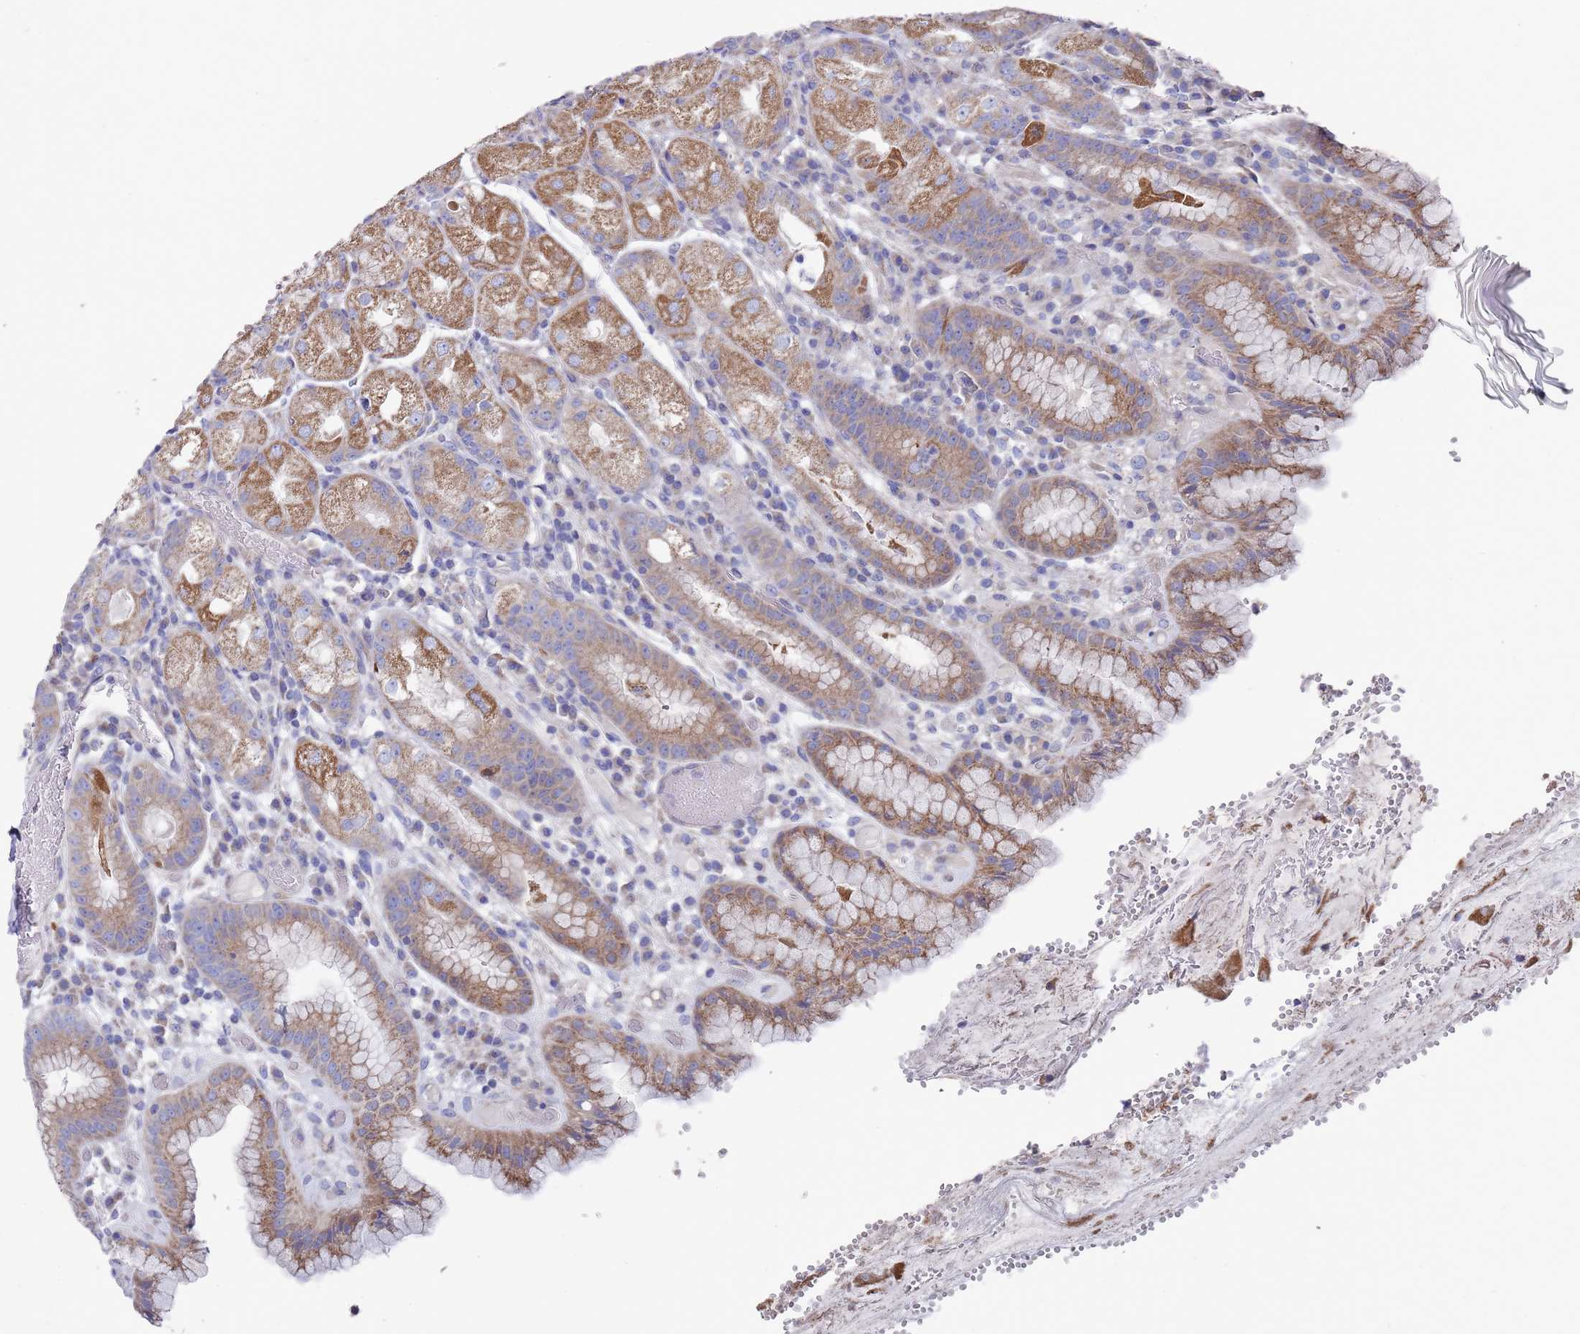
{"staining": {"intensity": "moderate", "quantity": ">75%", "location": "cytoplasmic/membranous"}, "tissue": "stomach", "cell_type": "Glandular cells", "image_type": "normal", "snomed": [{"axis": "morphology", "description": "Normal tissue, NOS"}, {"axis": "topography", "description": "Stomach, upper"}], "caption": "Brown immunohistochemical staining in normal stomach exhibits moderate cytoplasmic/membranous expression in about >75% of glandular cells.", "gene": "SCAPER", "patient": {"sex": "male", "age": 52}}